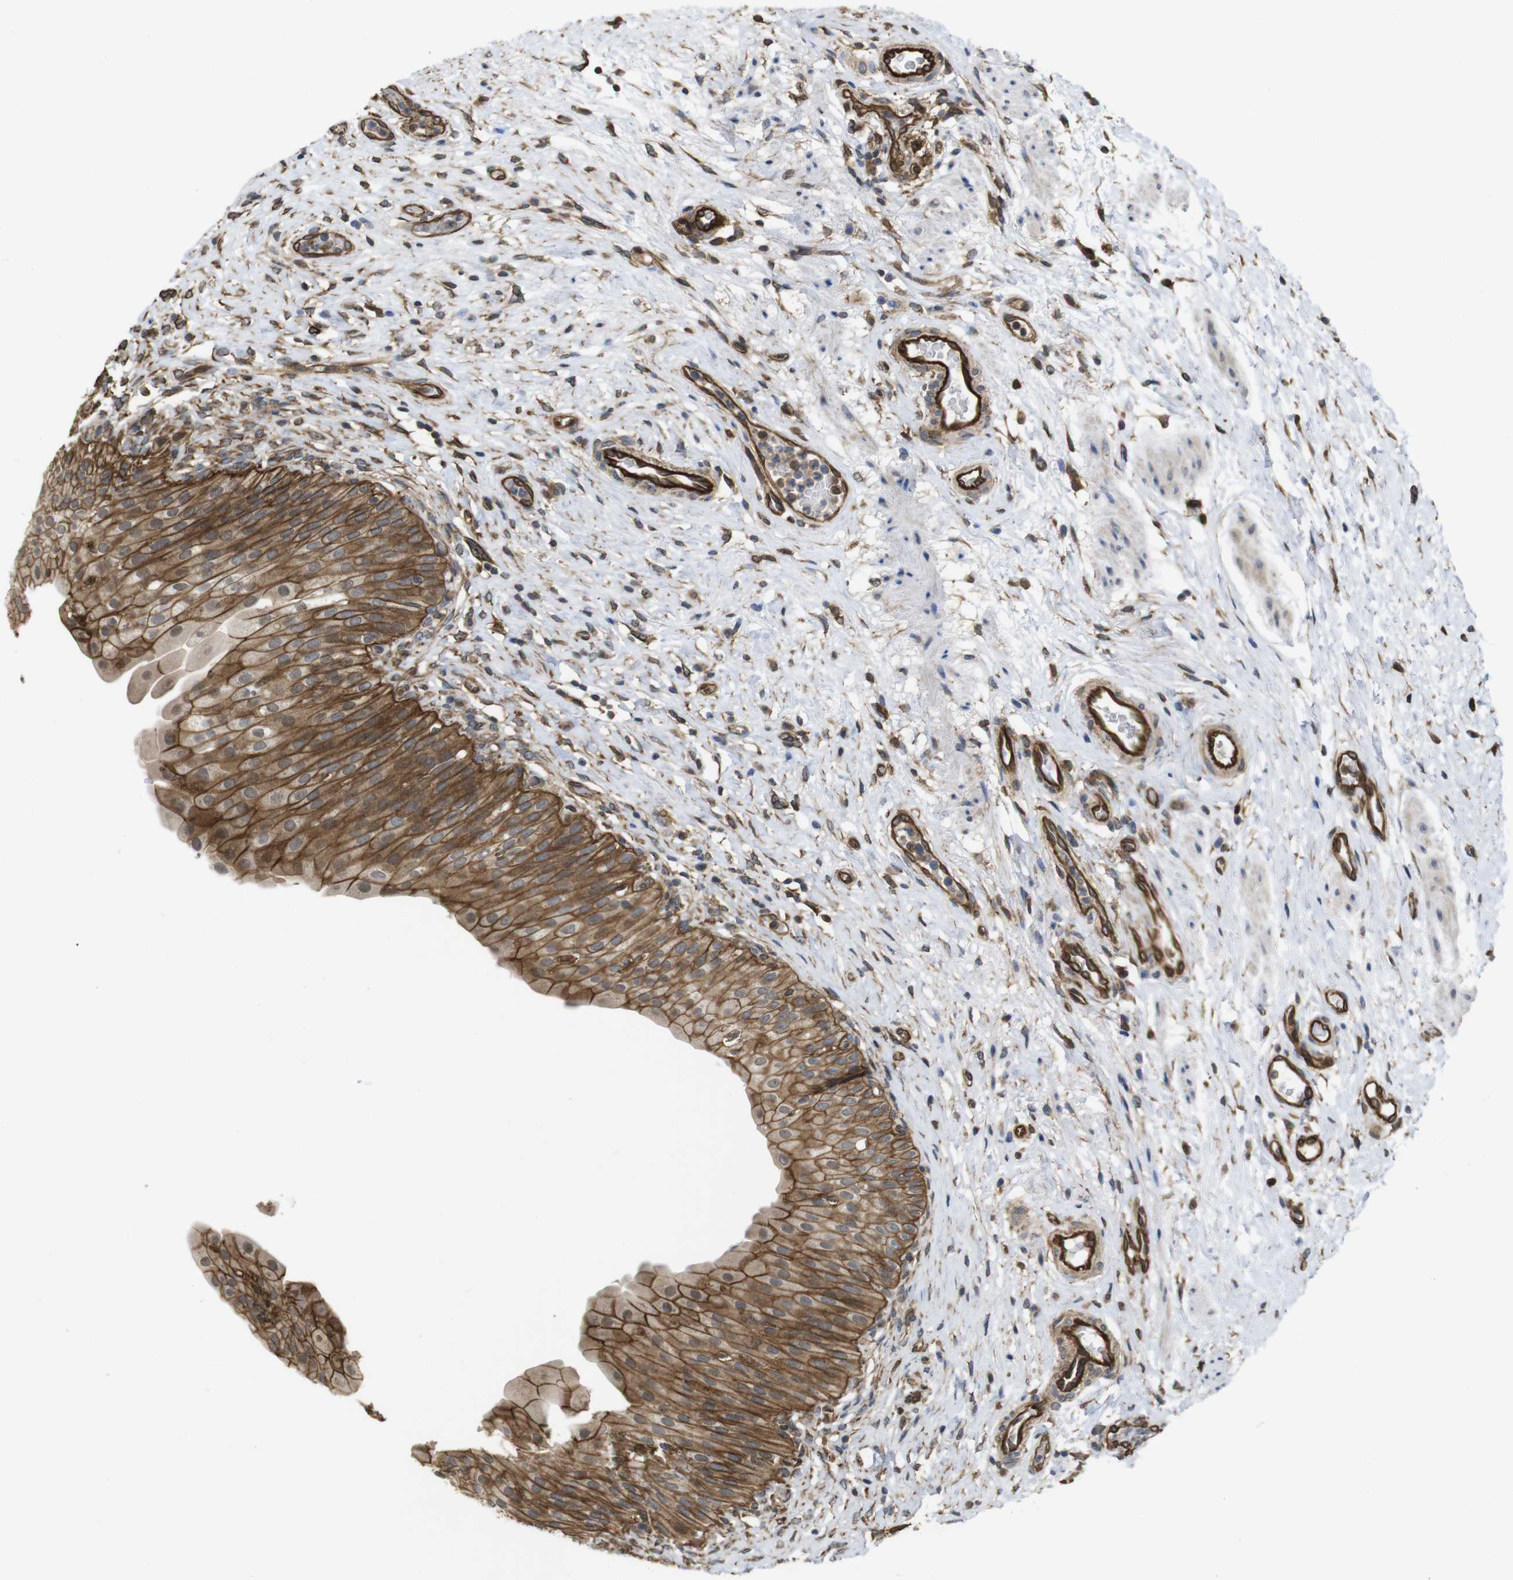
{"staining": {"intensity": "moderate", "quantity": ">75%", "location": "cytoplasmic/membranous"}, "tissue": "urinary bladder", "cell_type": "Urothelial cells", "image_type": "normal", "snomed": [{"axis": "morphology", "description": "Normal tissue, NOS"}, {"axis": "morphology", "description": "Urothelial carcinoma, High grade"}, {"axis": "topography", "description": "Urinary bladder"}], "caption": "Moderate cytoplasmic/membranous protein expression is seen in about >75% of urothelial cells in urinary bladder. The protein is shown in brown color, while the nuclei are stained blue.", "gene": "ZDHHC5", "patient": {"sex": "male", "age": 46}}